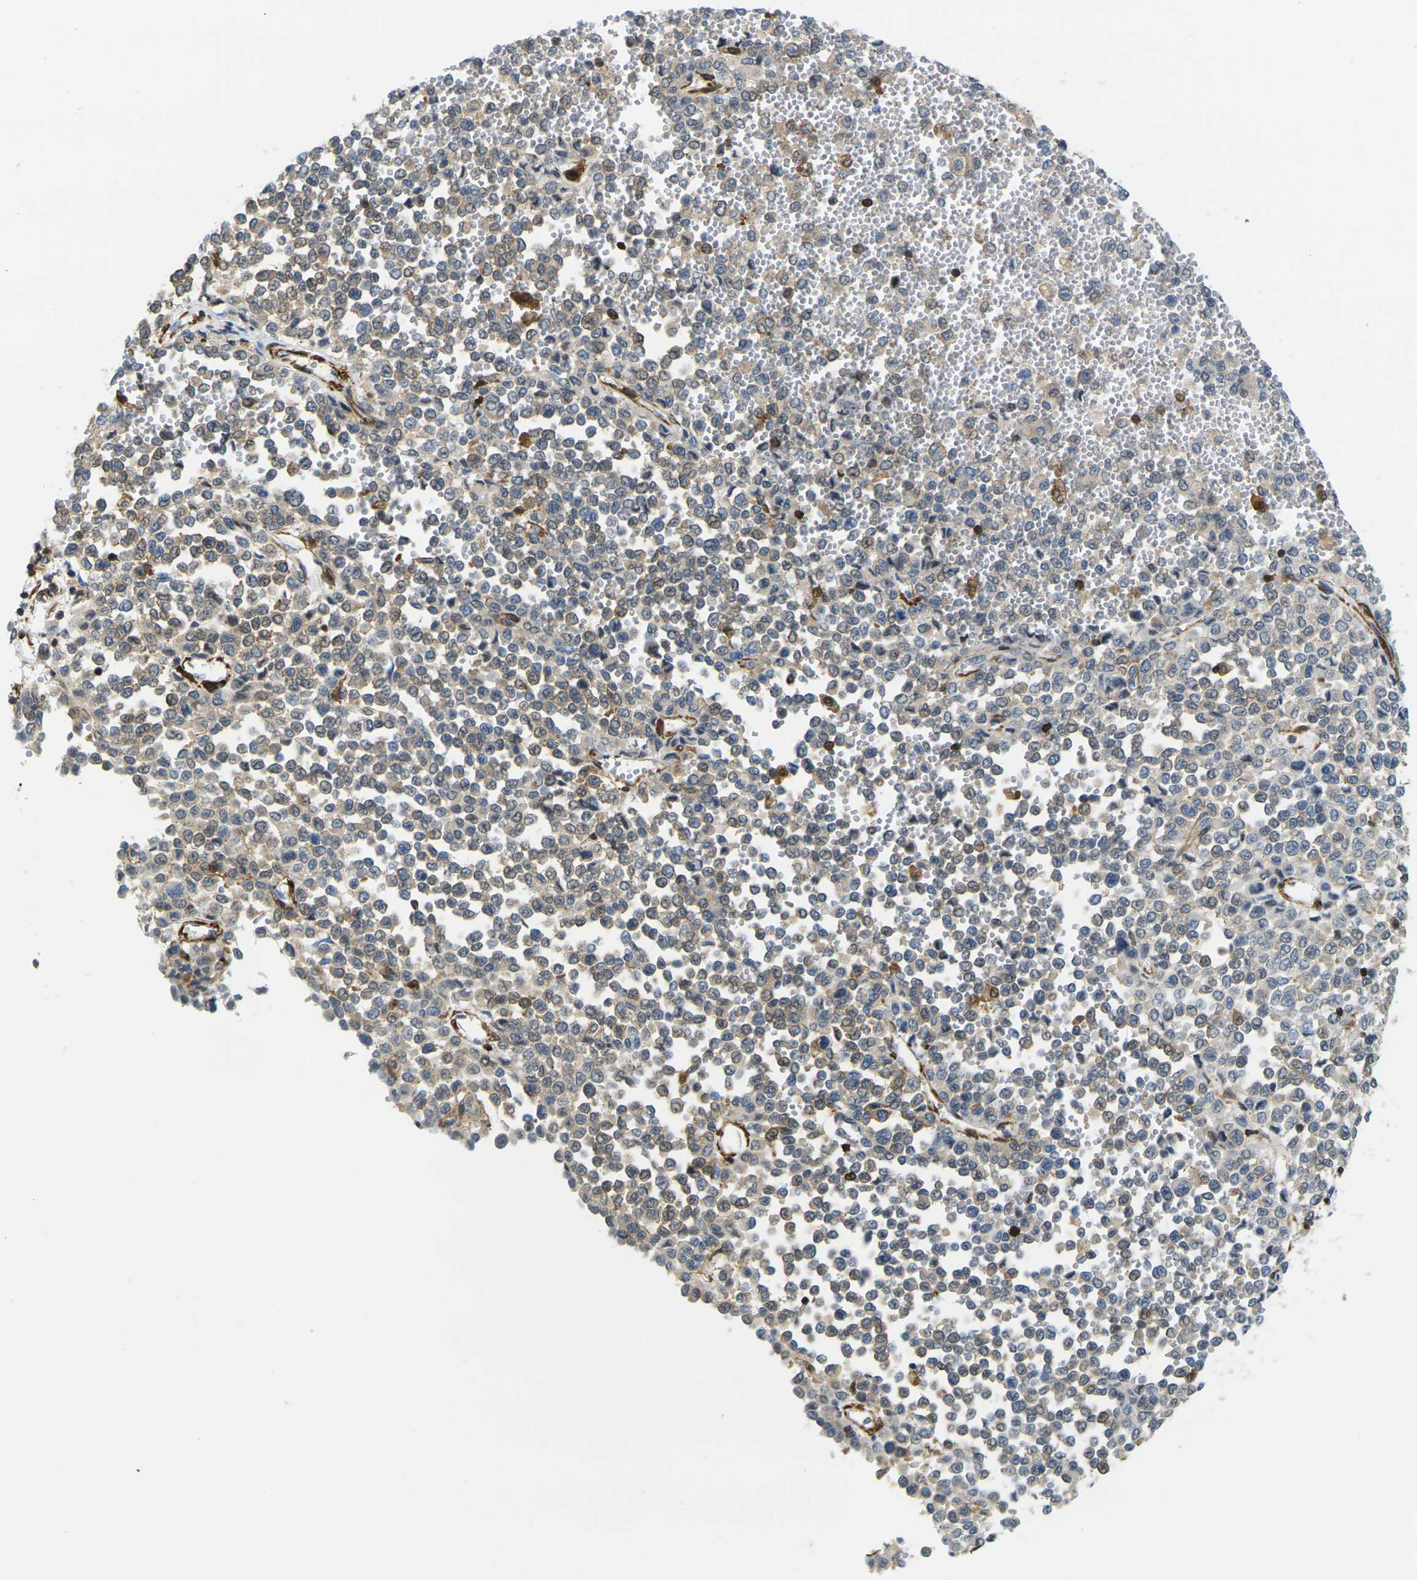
{"staining": {"intensity": "weak", "quantity": "25%-75%", "location": "cytoplasmic/membranous,nuclear"}, "tissue": "melanoma", "cell_type": "Tumor cells", "image_type": "cancer", "snomed": [{"axis": "morphology", "description": "Malignant melanoma, Metastatic site"}, {"axis": "topography", "description": "Pancreas"}], "caption": "Approximately 25%-75% of tumor cells in human melanoma reveal weak cytoplasmic/membranous and nuclear protein staining as visualized by brown immunohistochemical staining.", "gene": "LASP1", "patient": {"sex": "female", "age": 30}}